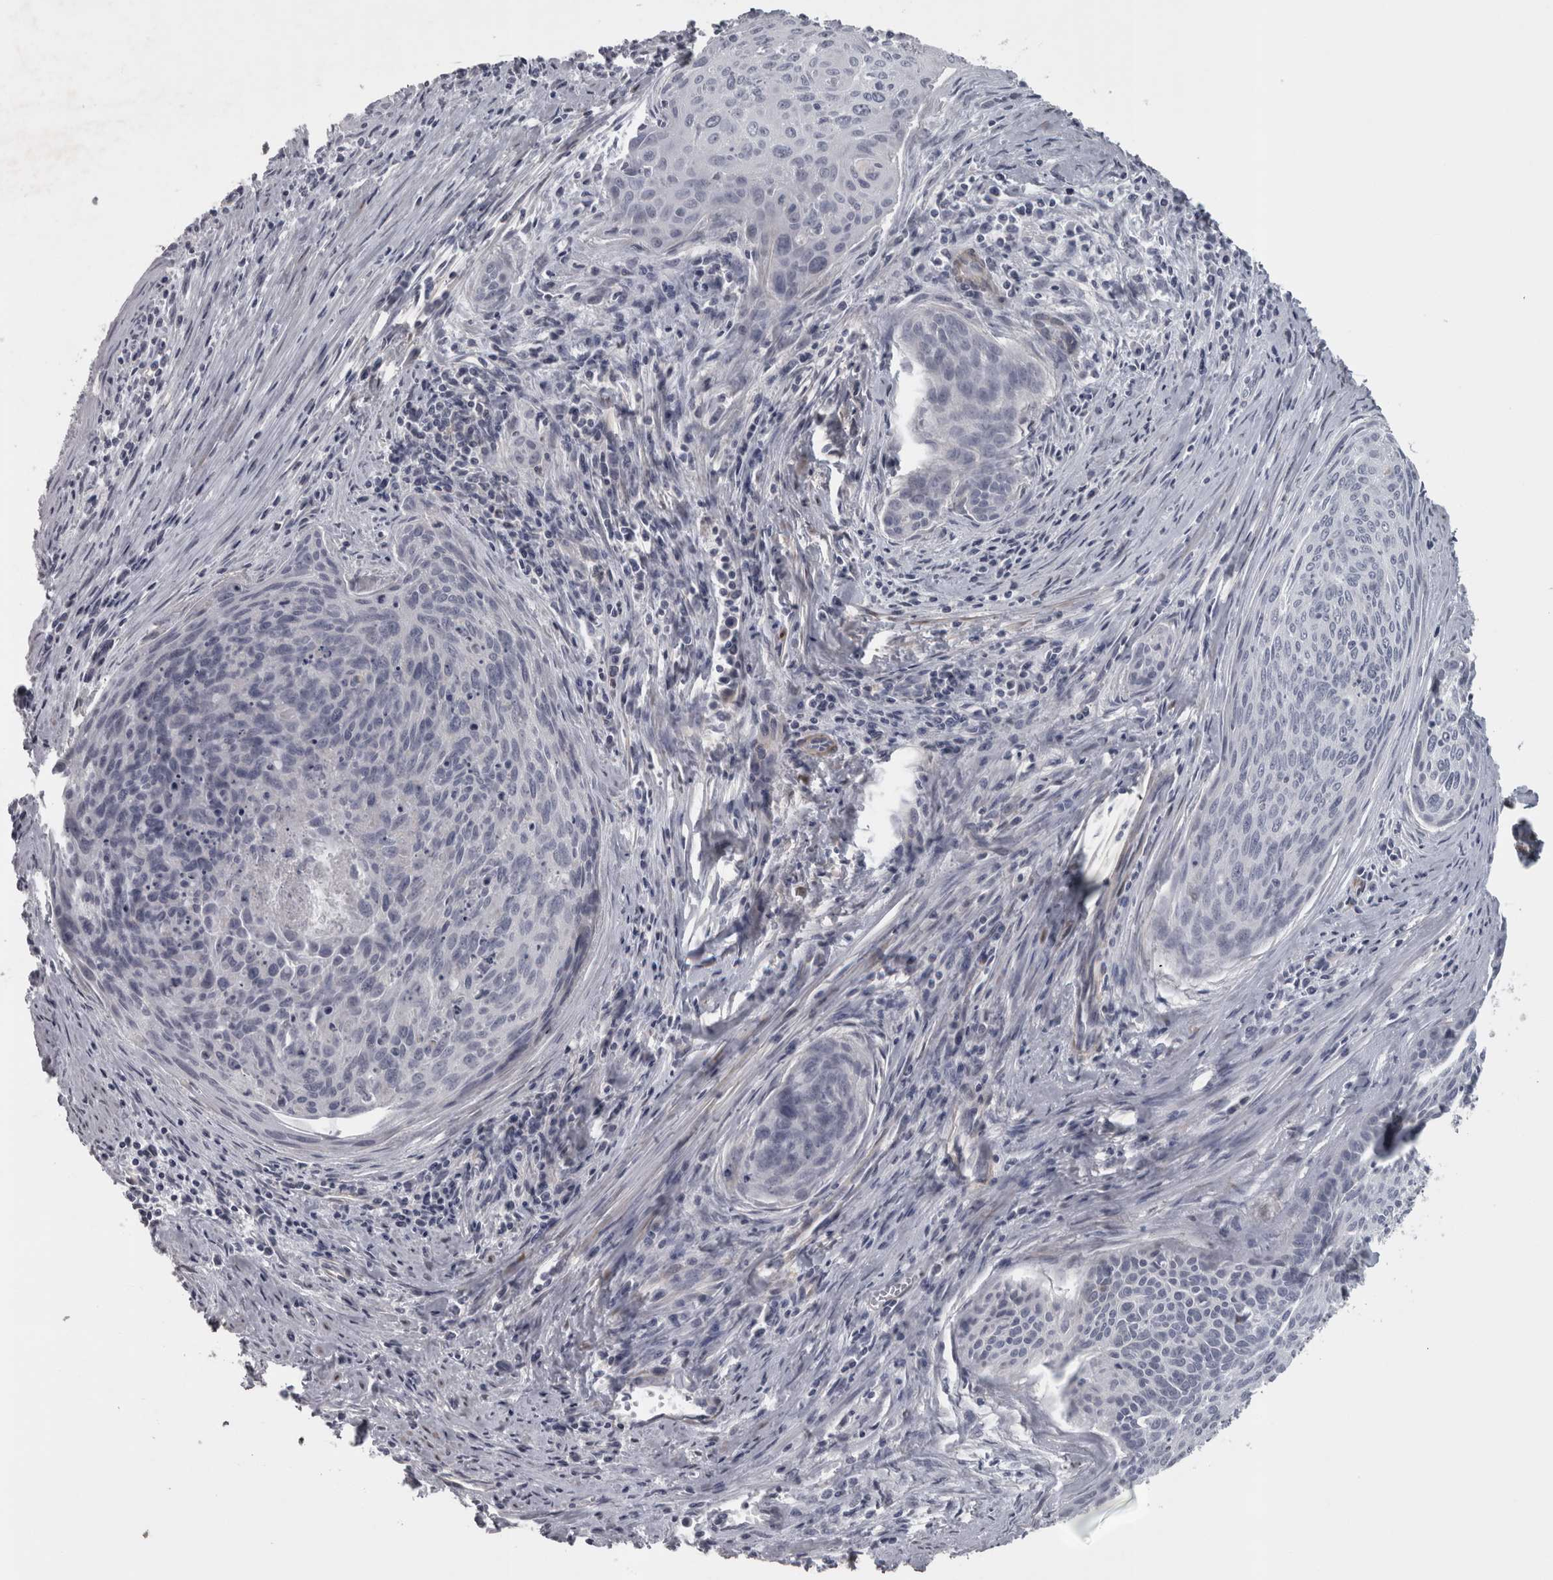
{"staining": {"intensity": "negative", "quantity": "none", "location": "none"}, "tissue": "cervical cancer", "cell_type": "Tumor cells", "image_type": "cancer", "snomed": [{"axis": "morphology", "description": "Squamous cell carcinoma, NOS"}, {"axis": "topography", "description": "Cervix"}], "caption": "Immunohistochemical staining of cervical cancer exhibits no significant positivity in tumor cells.", "gene": "PPP1R12B", "patient": {"sex": "female", "age": 55}}